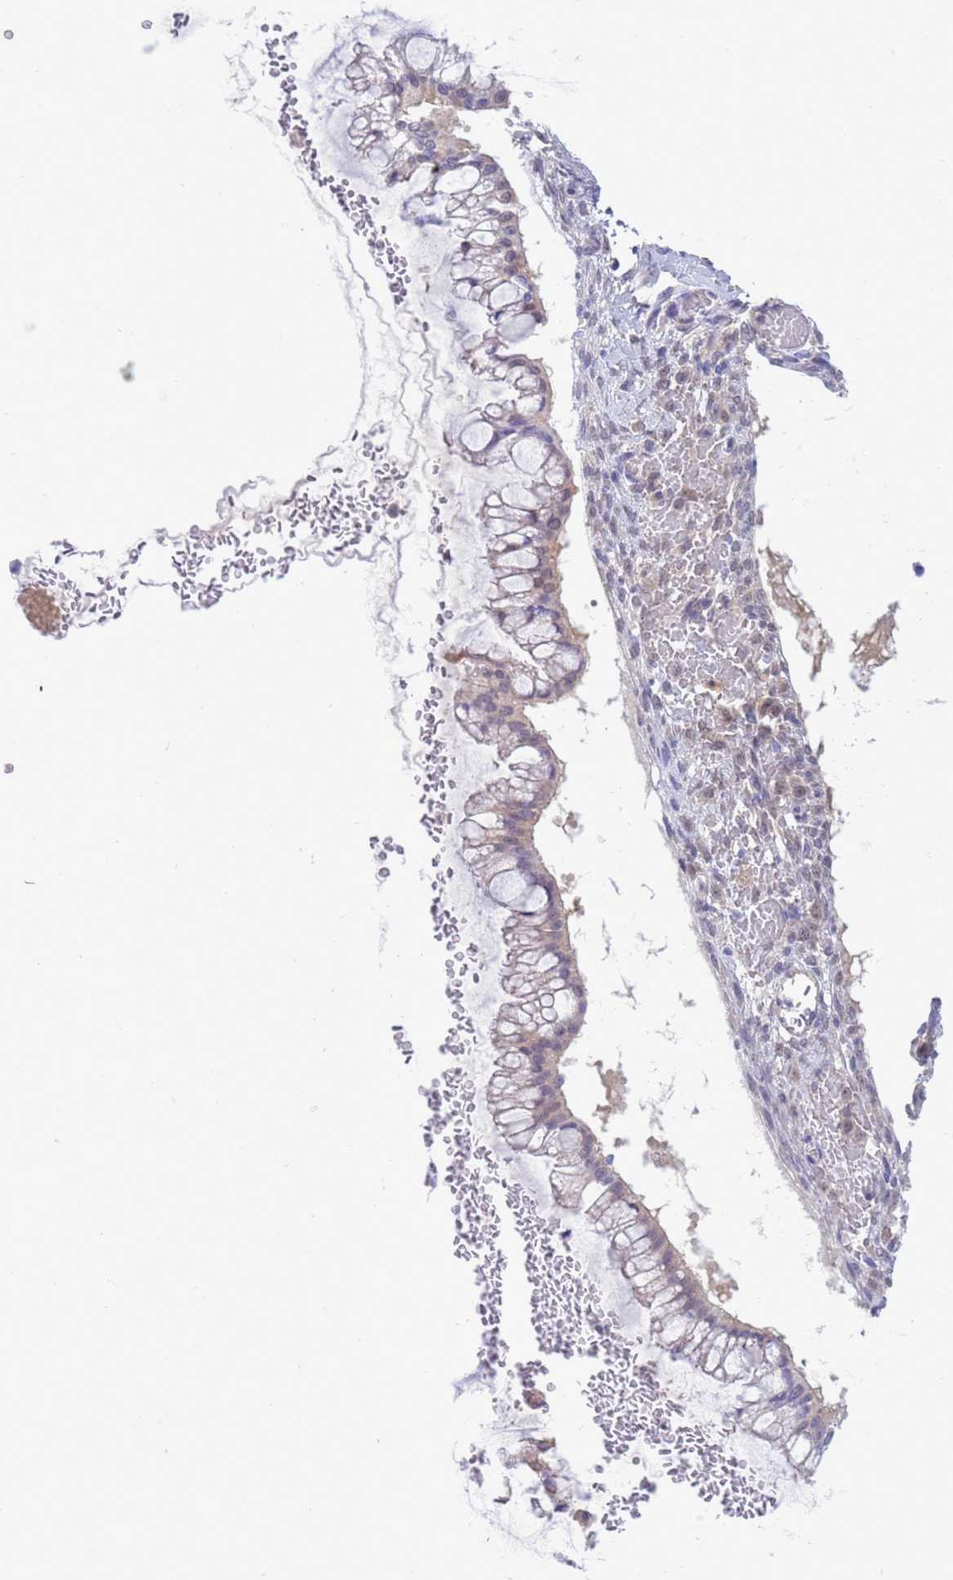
{"staining": {"intensity": "weak", "quantity": "<25%", "location": "cytoplasmic/membranous,nuclear"}, "tissue": "ovarian cancer", "cell_type": "Tumor cells", "image_type": "cancer", "snomed": [{"axis": "morphology", "description": "Cystadenocarcinoma, mucinous, NOS"}, {"axis": "topography", "description": "Ovary"}], "caption": "Immunohistochemistry (IHC) photomicrograph of human ovarian cancer (mucinous cystadenocarcinoma) stained for a protein (brown), which shows no positivity in tumor cells.", "gene": "ZNF461", "patient": {"sex": "female", "age": 73}}